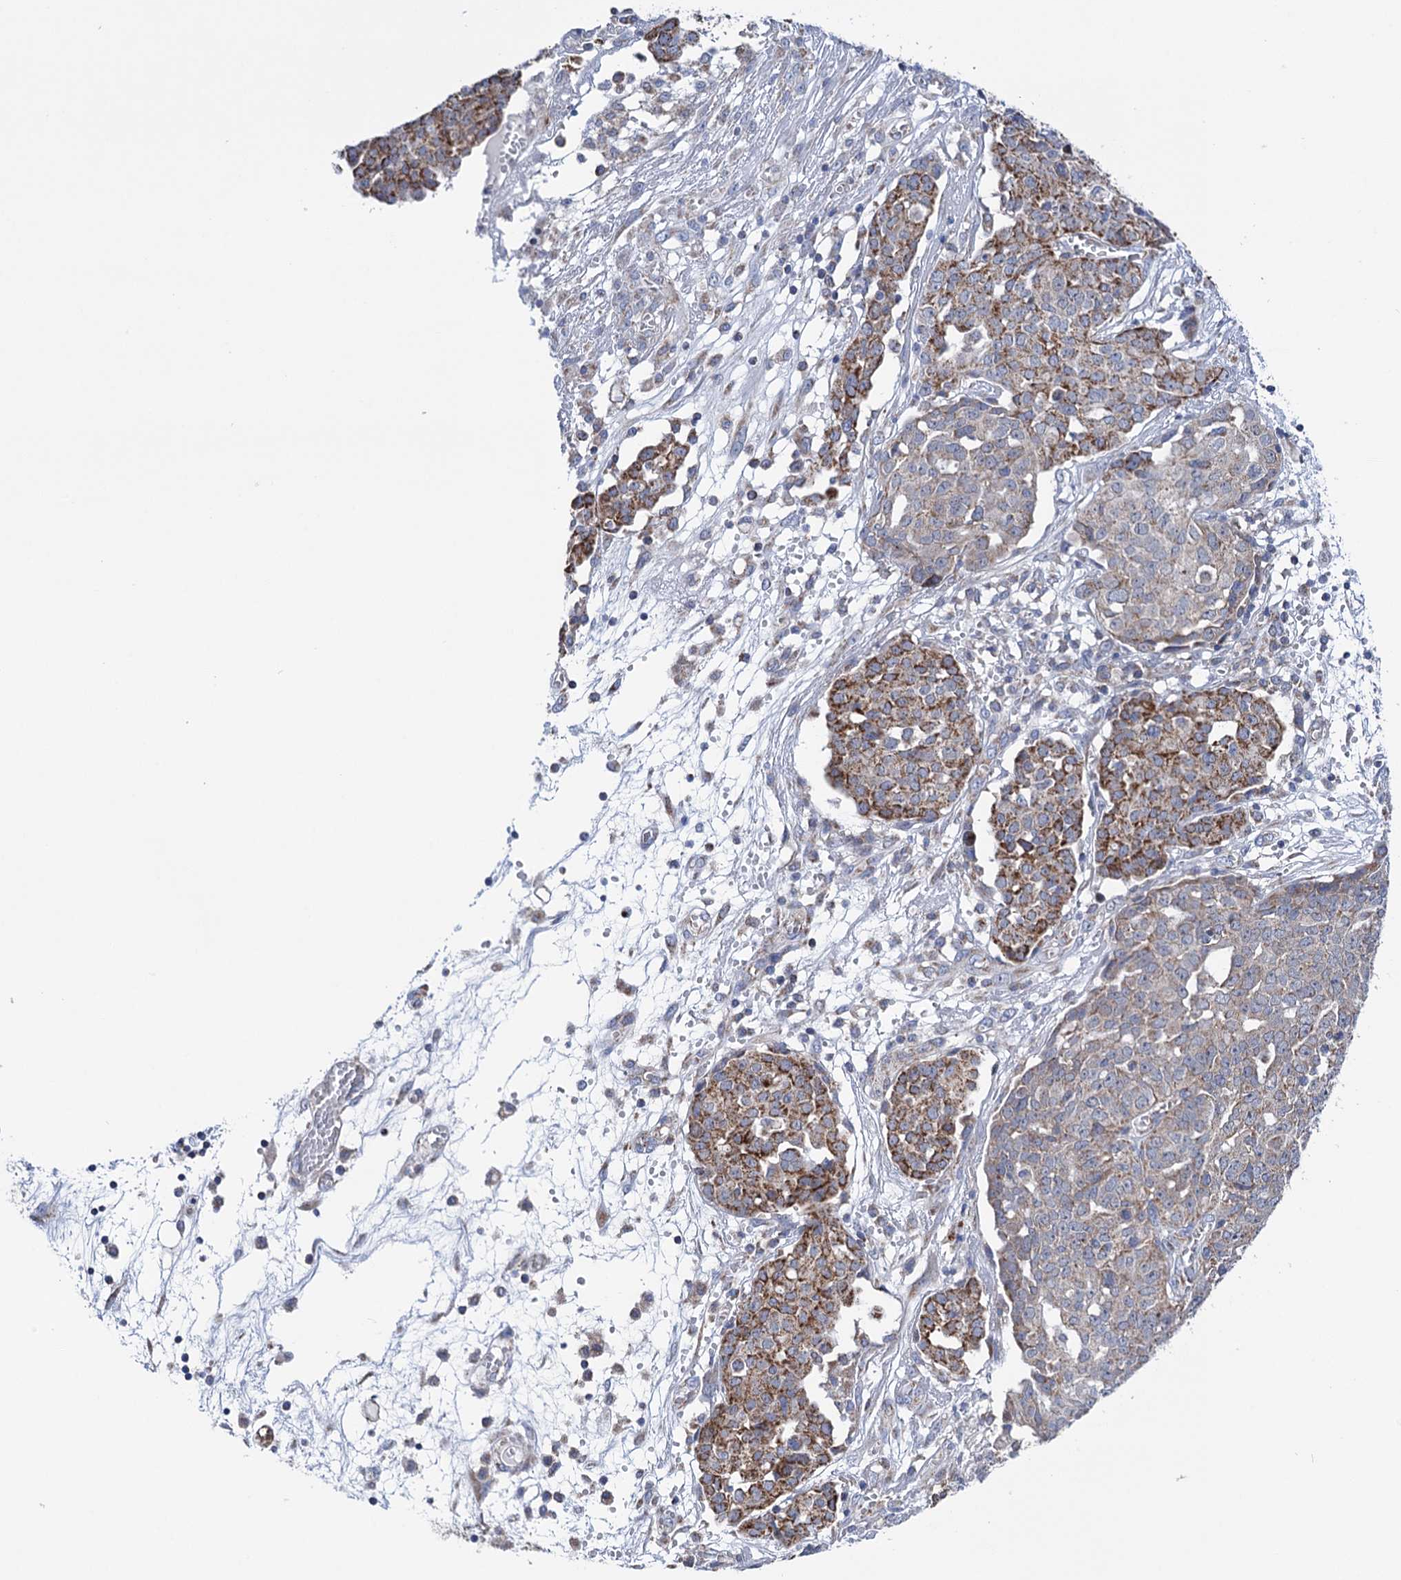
{"staining": {"intensity": "moderate", "quantity": ">75%", "location": "cytoplasmic/membranous"}, "tissue": "ovarian cancer", "cell_type": "Tumor cells", "image_type": "cancer", "snomed": [{"axis": "morphology", "description": "Cystadenocarcinoma, serous, NOS"}, {"axis": "topography", "description": "Soft tissue"}, {"axis": "topography", "description": "Ovary"}], "caption": "This is an image of IHC staining of serous cystadenocarcinoma (ovarian), which shows moderate positivity in the cytoplasmic/membranous of tumor cells.", "gene": "SUCLA2", "patient": {"sex": "female", "age": 57}}